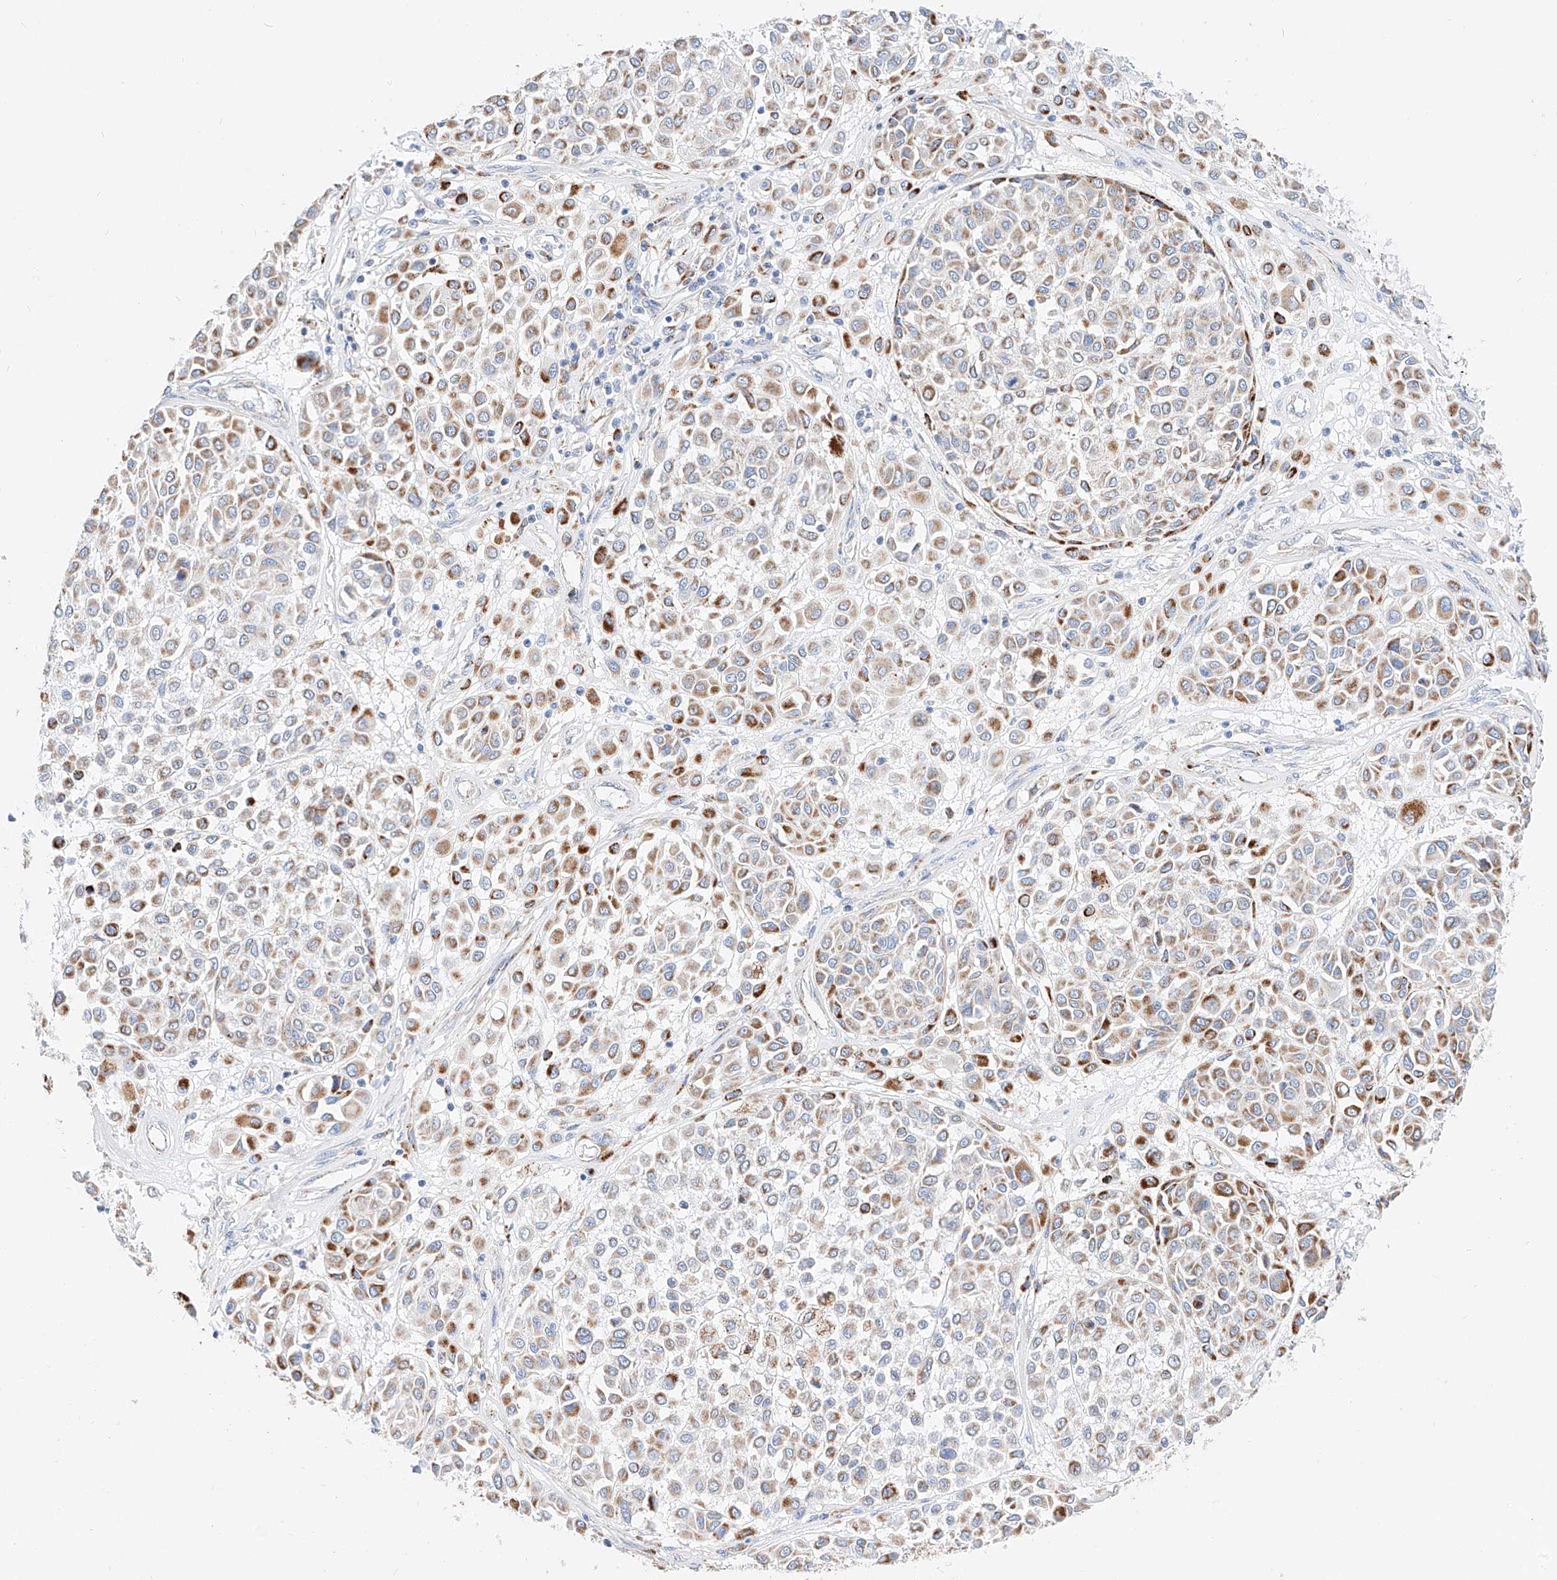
{"staining": {"intensity": "moderate", "quantity": "25%-75%", "location": "cytoplasmic/membranous"}, "tissue": "melanoma", "cell_type": "Tumor cells", "image_type": "cancer", "snomed": [{"axis": "morphology", "description": "Malignant melanoma, Metastatic site"}, {"axis": "topography", "description": "Soft tissue"}], "caption": "Melanoma tissue demonstrates moderate cytoplasmic/membranous positivity in about 25%-75% of tumor cells, visualized by immunohistochemistry.", "gene": "C6orf62", "patient": {"sex": "male", "age": 41}}